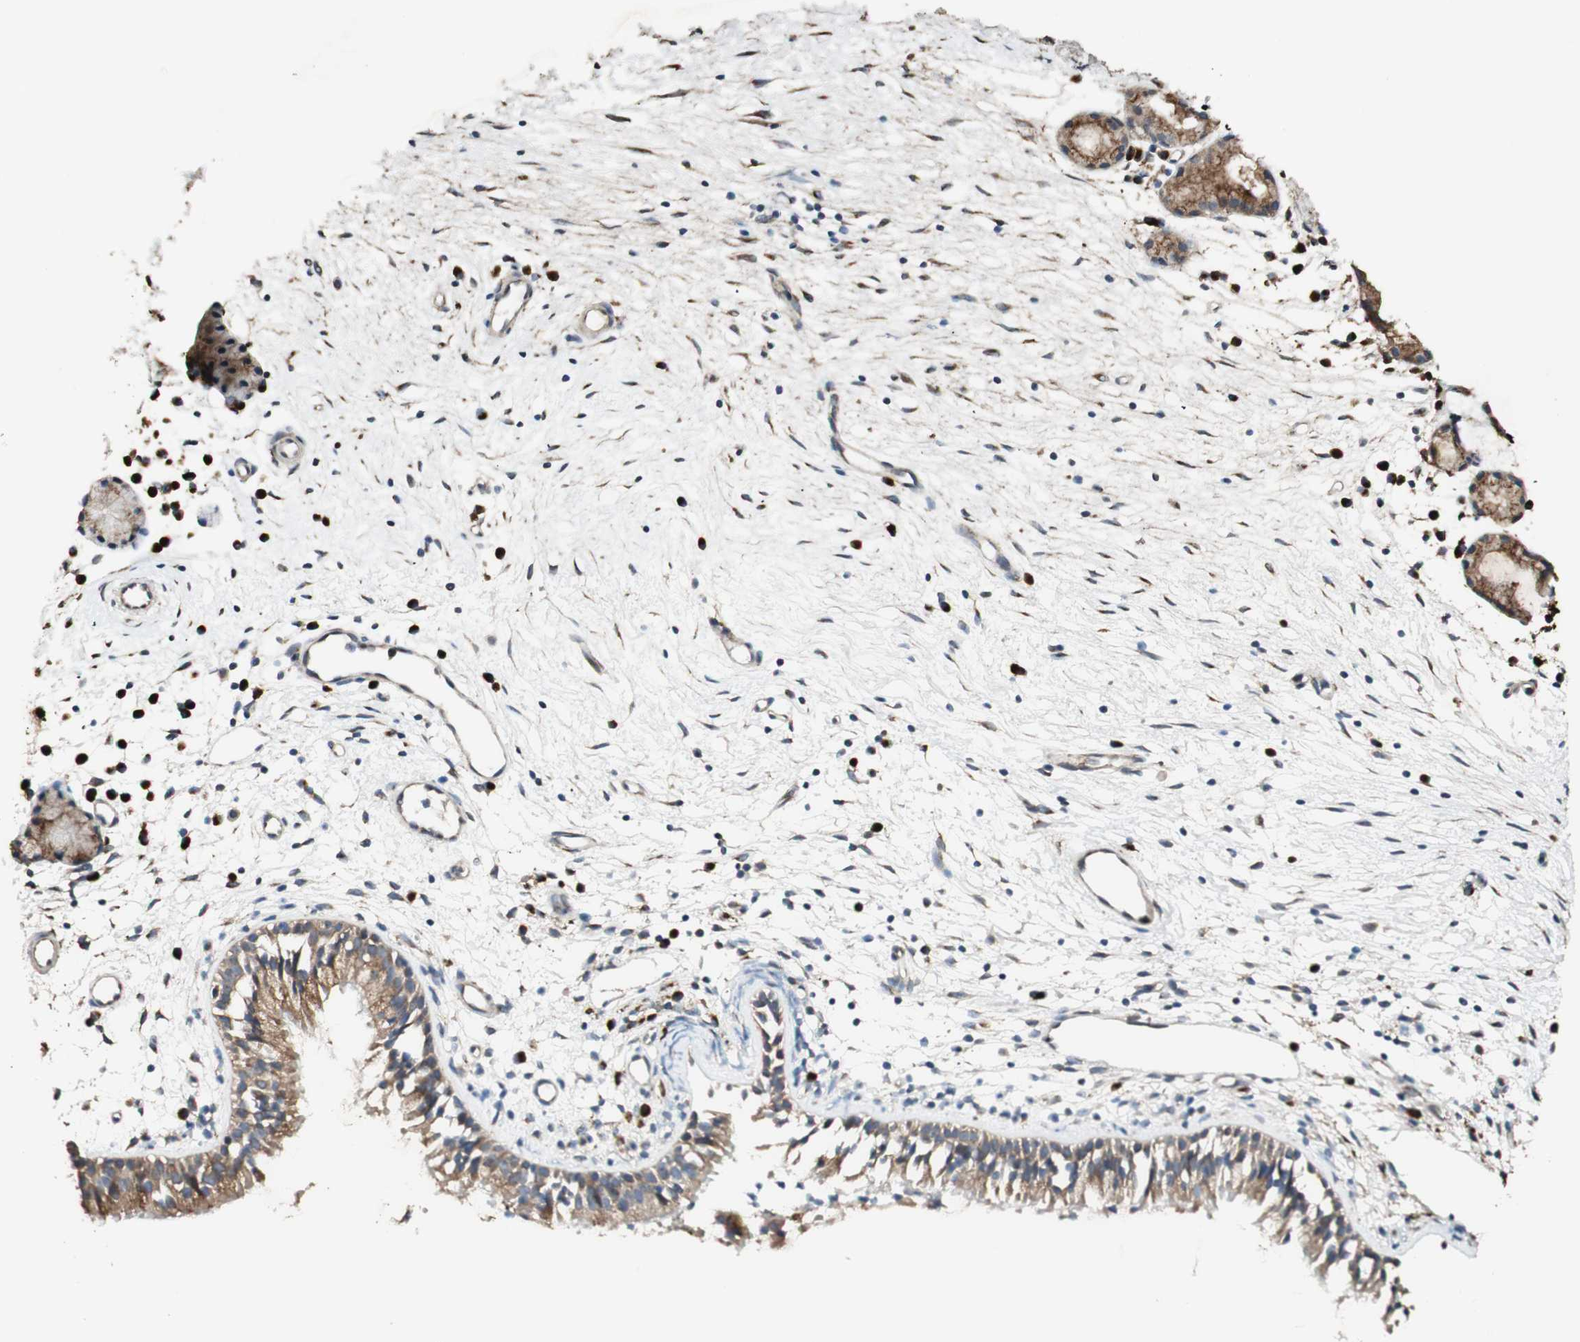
{"staining": {"intensity": "moderate", "quantity": ">75%", "location": "cytoplasmic/membranous"}, "tissue": "nasopharynx", "cell_type": "Respiratory epithelial cells", "image_type": "normal", "snomed": [{"axis": "morphology", "description": "Normal tissue, NOS"}, {"axis": "topography", "description": "Nasopharynx"}], "caption": "Moderate cytoplasmic/membranous positivity is seen in approximately >75% of respiratory epithelial cells in normal nasopharynx.", "gene": "RARRES1", "patient": {"sex": "male", "age": 21}}